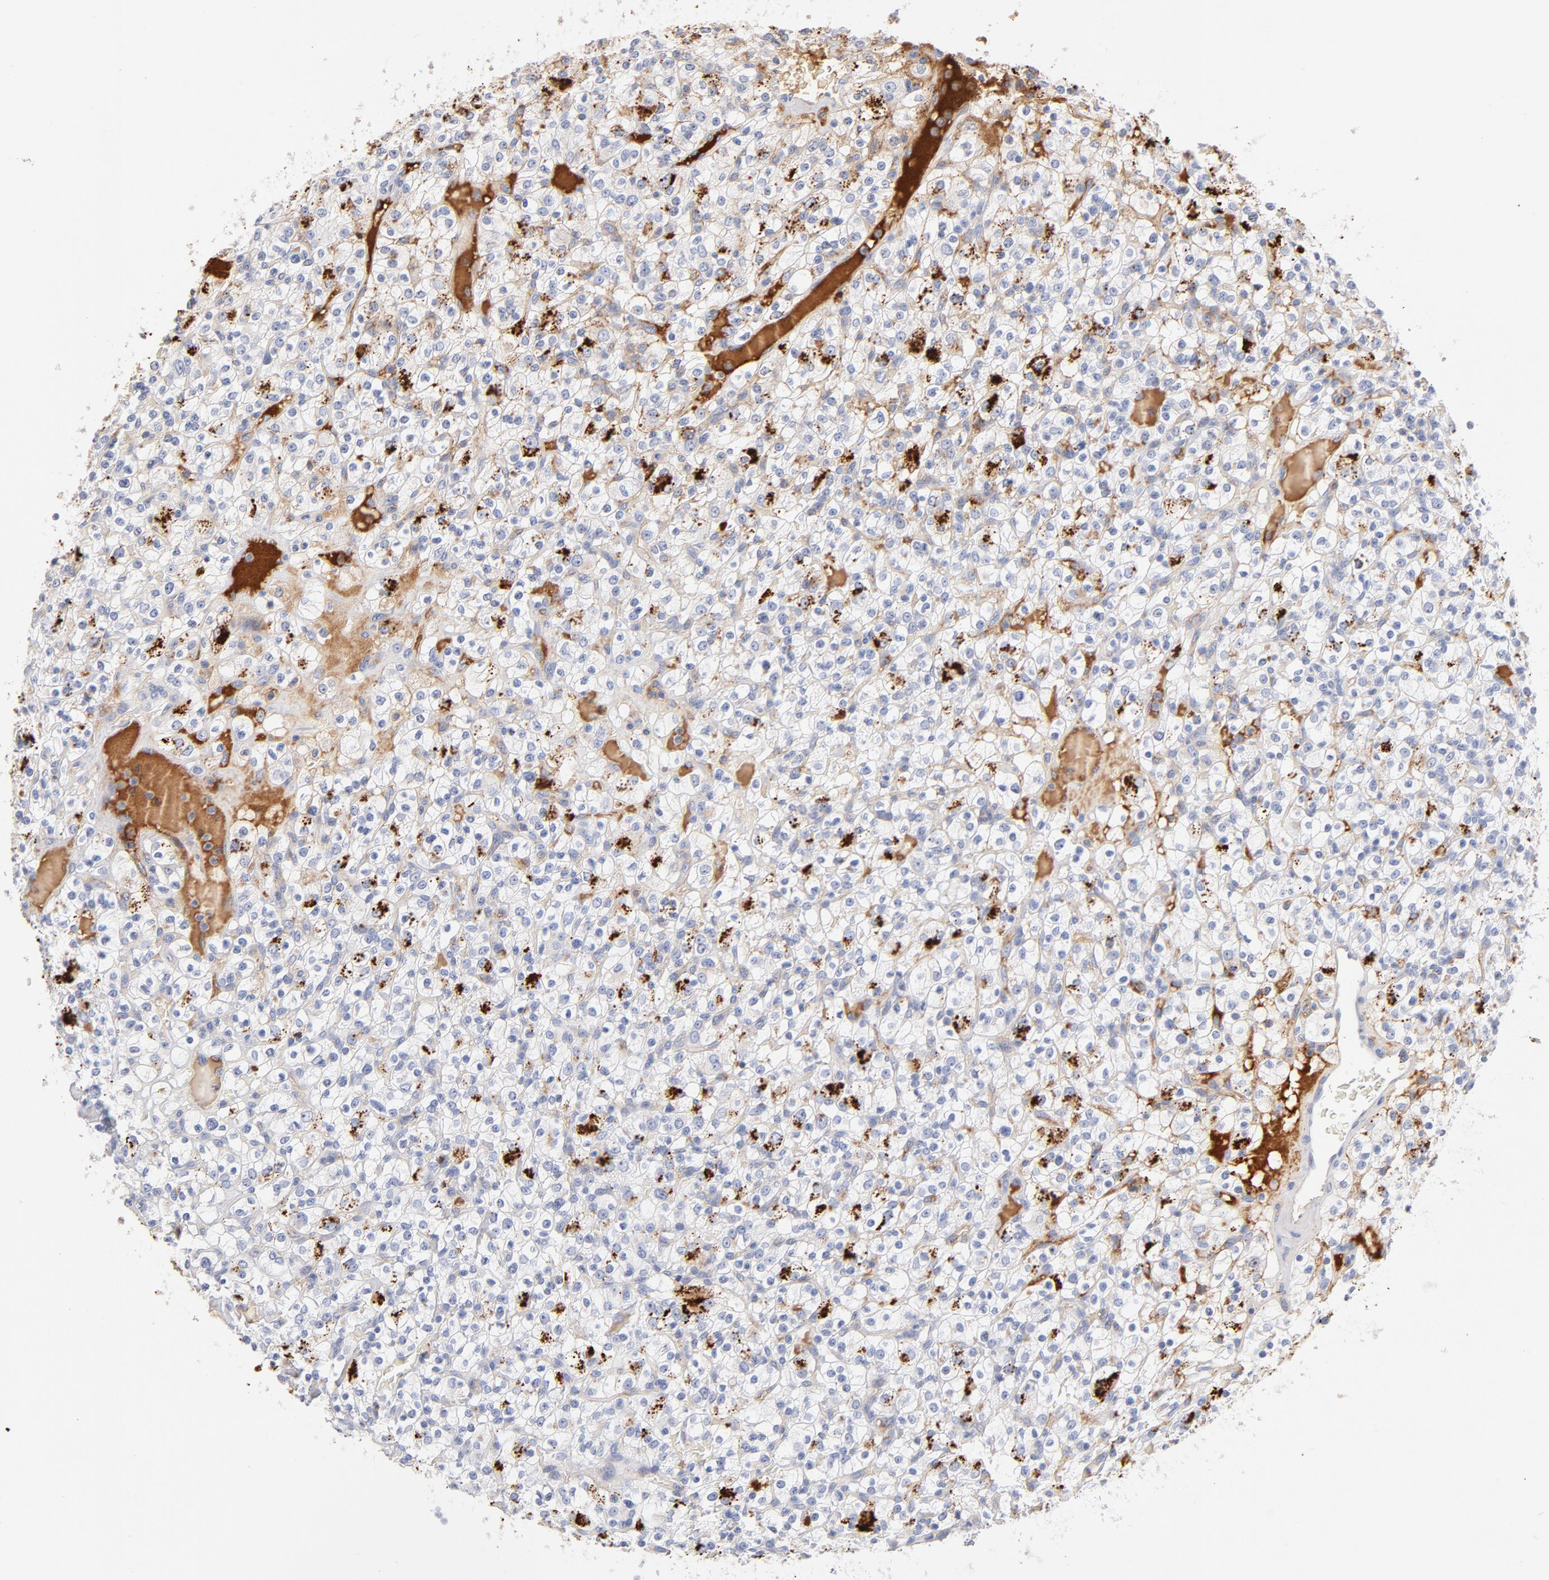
{"staining": {"intensity": "negative", "quantity": "none", "location": "none"}, "tissue": "renal cancer", "cell_type": "Tumor cells", "image_type": "cancer", "snomed": [{"axis": "morphology", "description": "Normal tissue, NOS"}, {"axis": "morphology", "description": "Adenocarcinoma, NOS"}, {"axis": "topography", "description": "Kidney"}], "caption": "Immunohistochemistry (IHC) image of renal adenocarcinoma stained for a protein (brown), which demonstrates no expression in tumor cells.", "gene": "PLAT", "patient": {"sex": "female", "age": 72}}